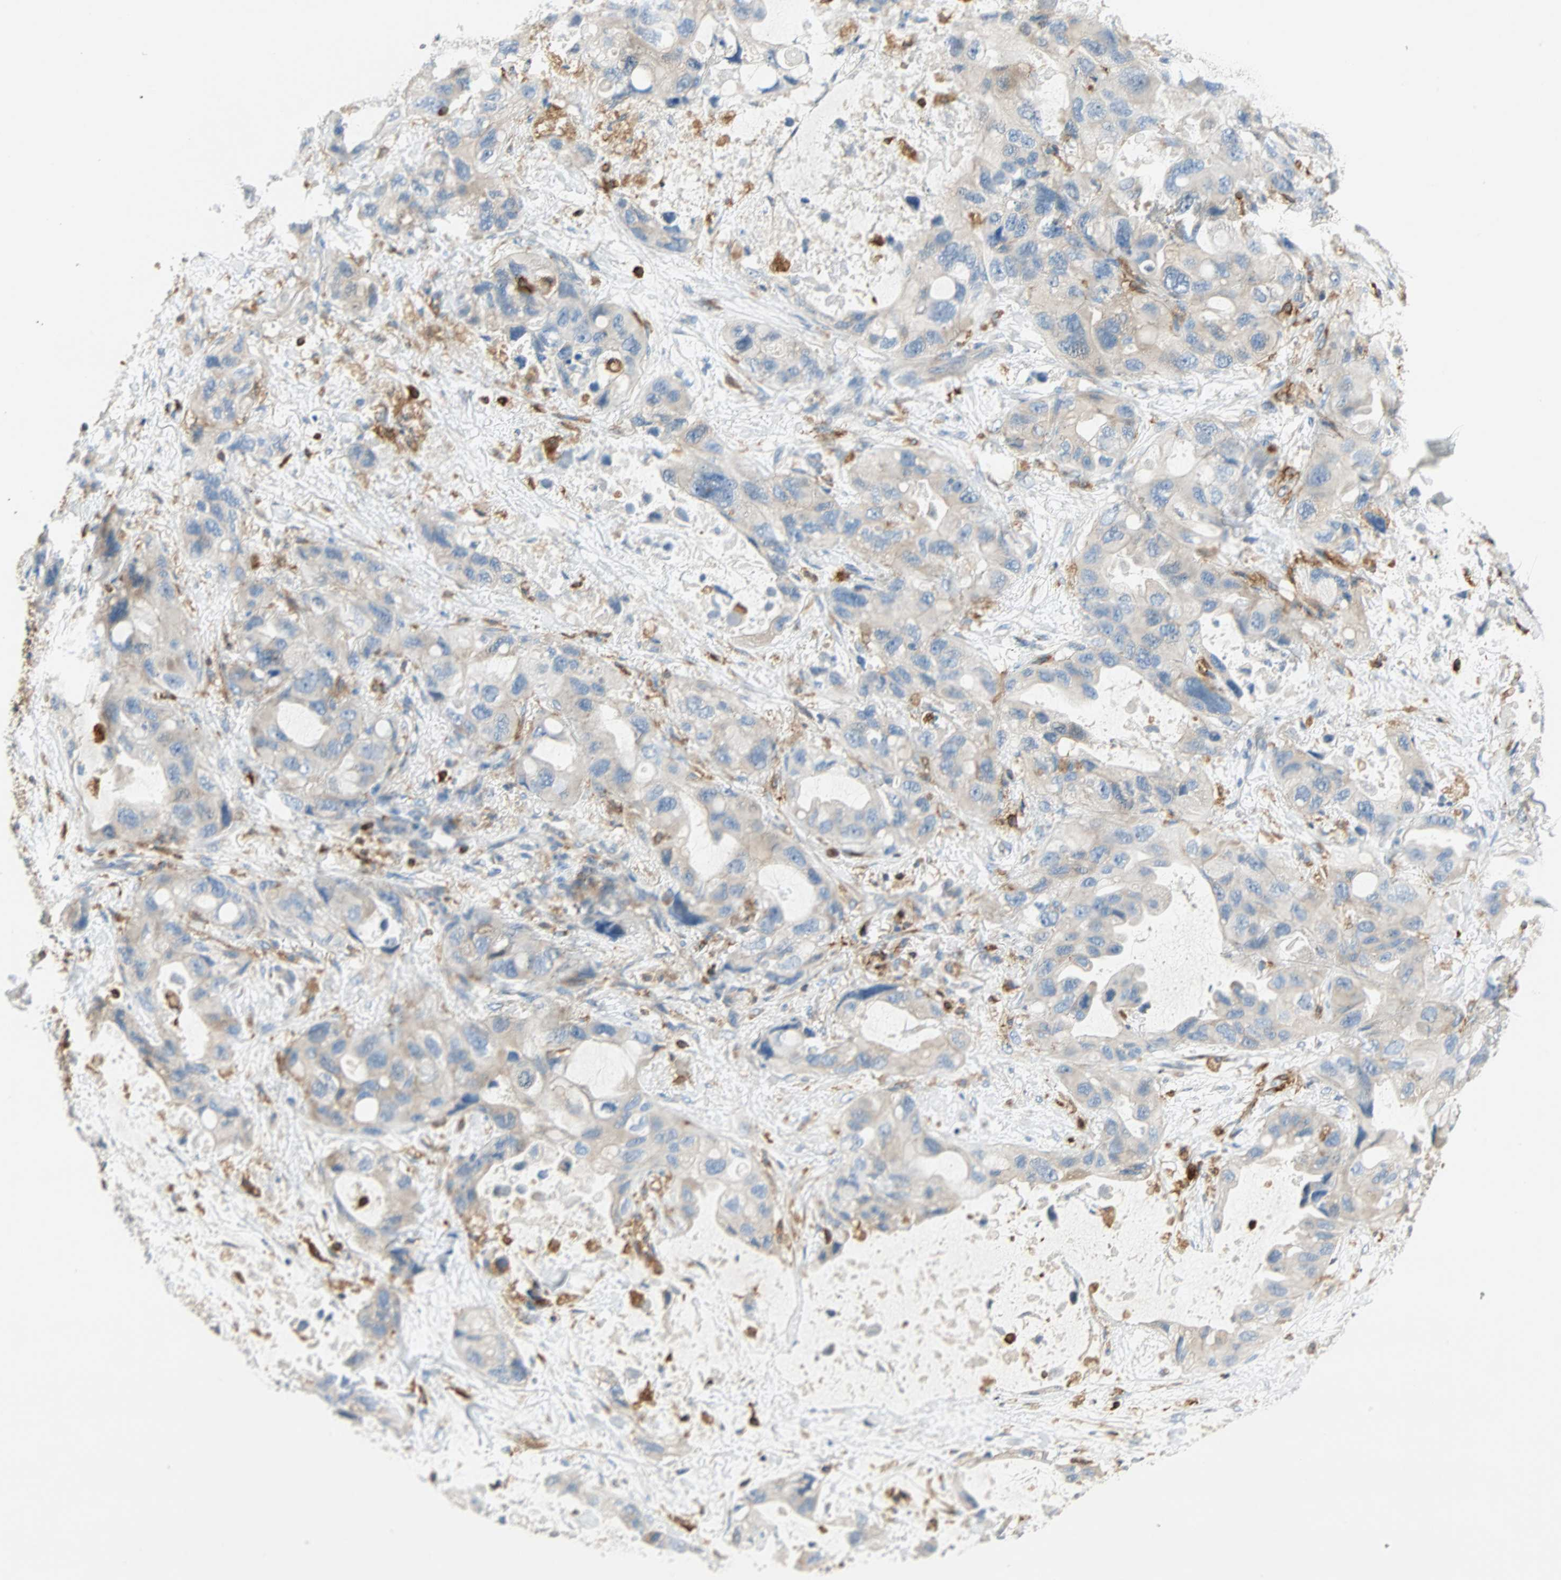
{"staining": {"intensity": "negative", "quantity": "none", "location": "none"}, "tissue": "lung cancer", "cell_type": "Tumor cells", "image_type": "cancer", "snomed": [{"axis": "morphology", "description": "Squamous cell carcinoma, NOS"}, {"axis": "topography", "description": "Lung"}], "caption": "Immunohistochemistry (IHC) histopathology image of lung cancer stained for a protein (brown), which exhibits no staining in tumor cells.", "gene": "FMNL1", "patient": {"sex": "female", "age": 73}}